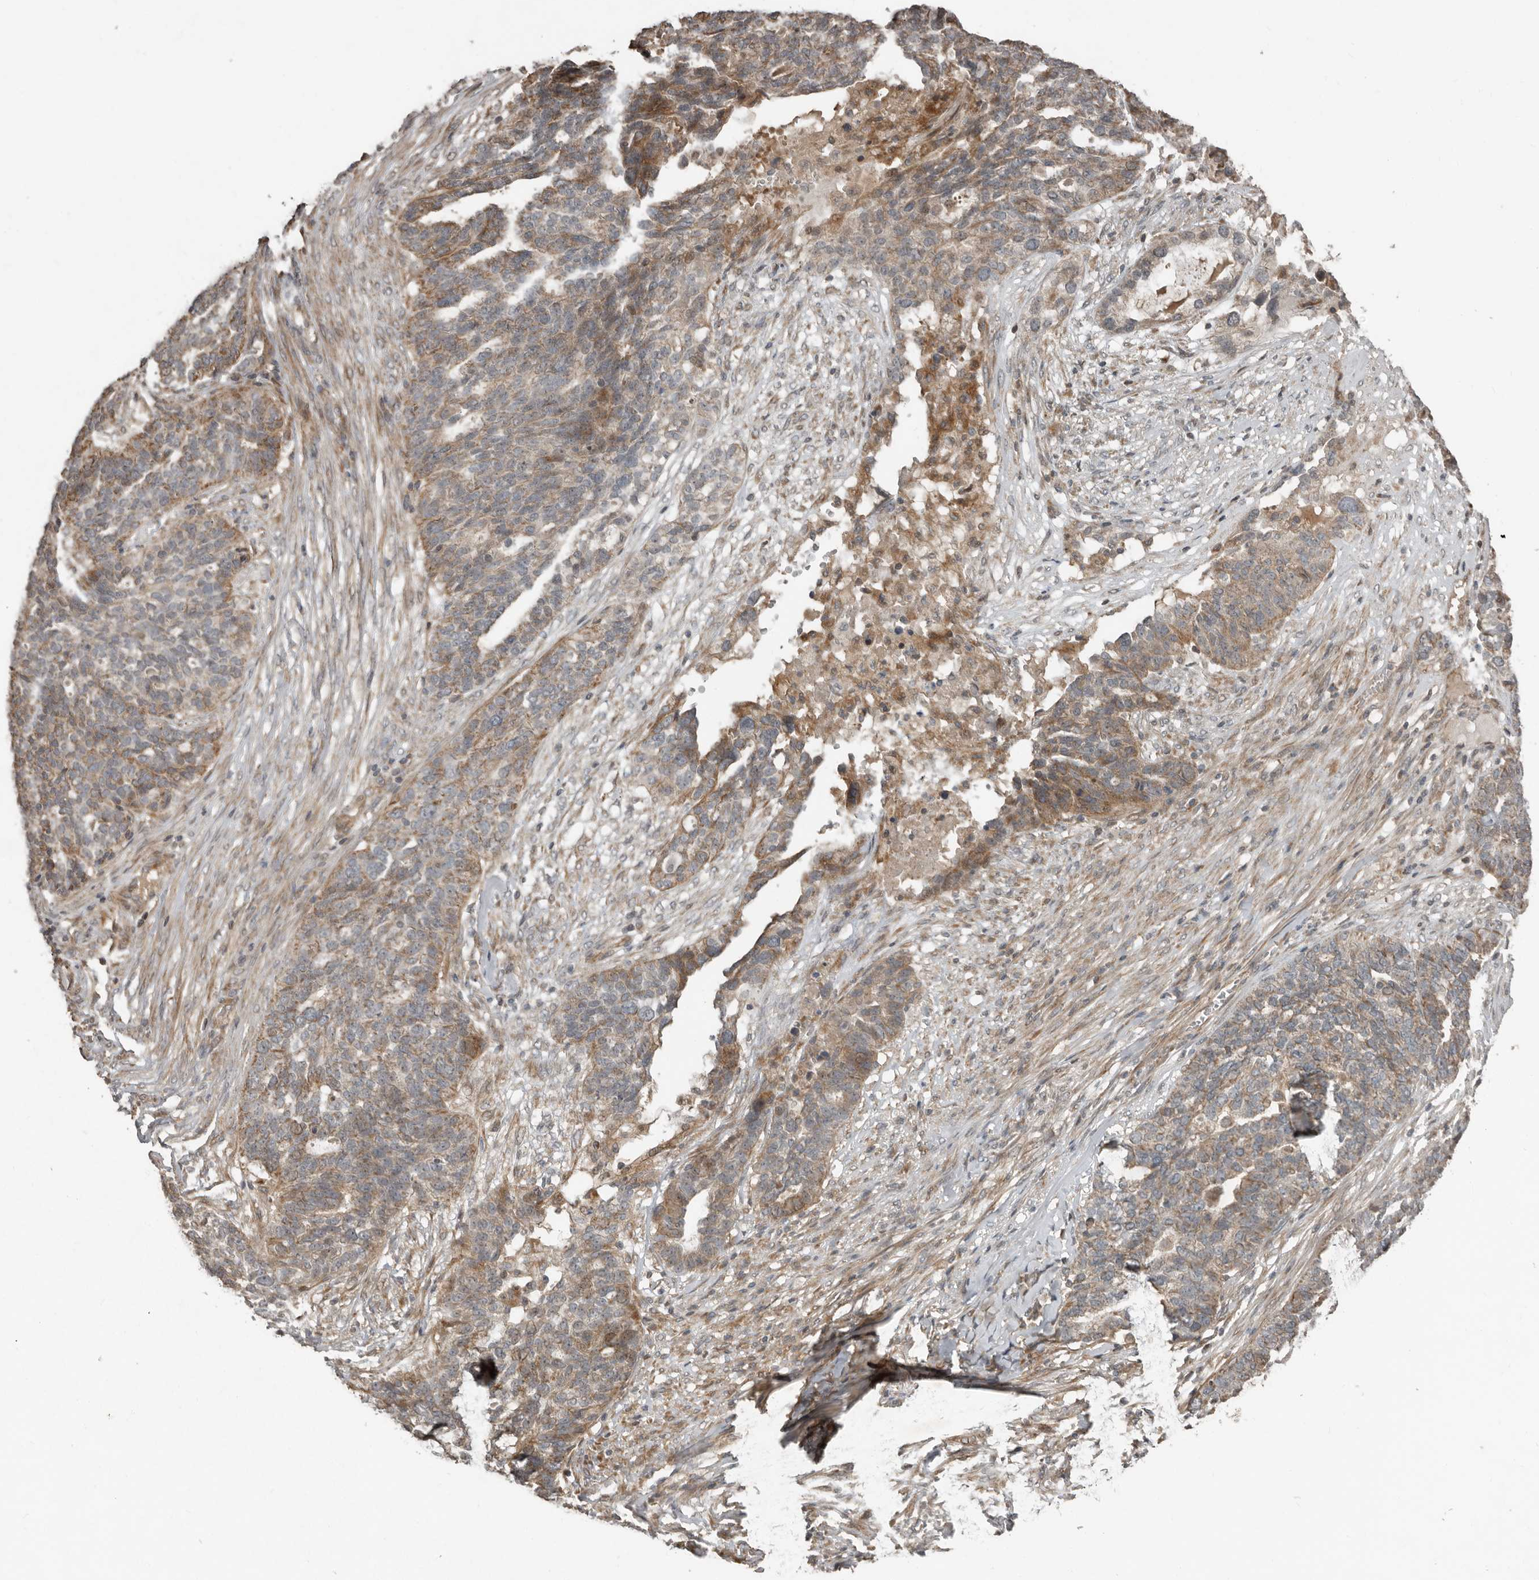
{"staining": {"intensity": "moderate", "quantity": "25%-75%", "location": "cytoplasmic/membranous"}, "tissue": "ovarian cancer", "cell_type": "Tumor cells", "image_type": "cancer", "snomed": [{"axis": "morphology", "description": "Cystadenocarcinoma, serous, NOS"}, {"axis": "topography", "description": "Ovary"}], "caption": "High-magnification brightfield microscopy of ovarian cancer stained with DAB (brown) and counterstained with hematoxylin (blue). tumor cells exhibit moderate cytoplasmic/membranous staining is appreciated in about25%-75% of cells. The protein is shown in brown color, while the nuclei are stained blue.", "gene": "SLC6A7", "patient": {"sex": "female", "age": 59}}